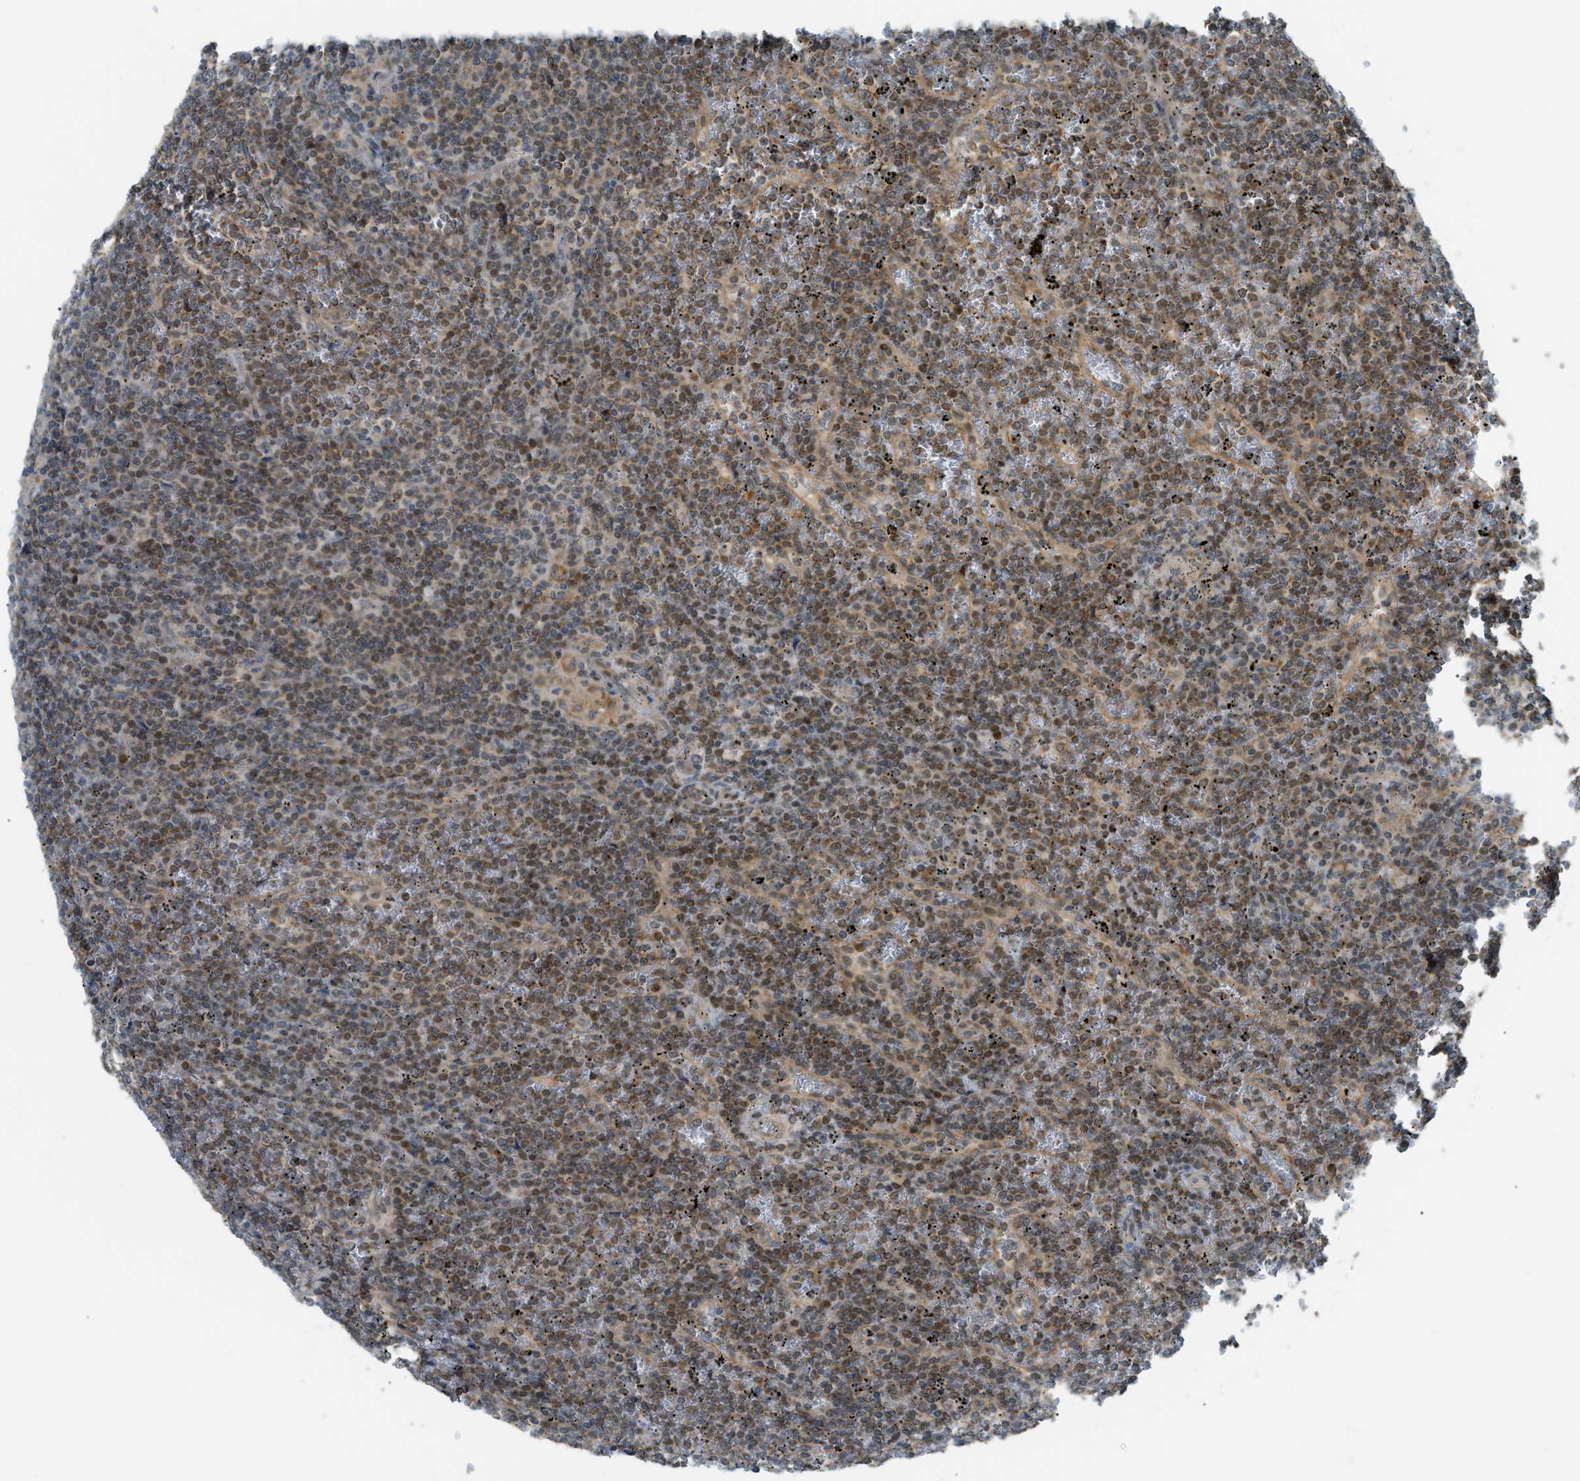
{"staining": {"intensity": "moderate", "quantity": "25%-75%", "location": "nuclear"}, "tissue": "lymphoma", "cell_type": "Tumor cells", "image_type": "cancer", "snomed": [{"axis": "morphology", "description": "Malignant lymphoma, non-Hodgkin's type, Low grade"}, {"axis": "topography", "description": "Spleen"}], "caption": "Lymphoma was stained to show a protein in brown. There is medium levels of moderate nuclear expression in approximately 25%-75% of tumor cells.", "gene": "CCDC186", "patient": {"sex": "female", "age": 19}}